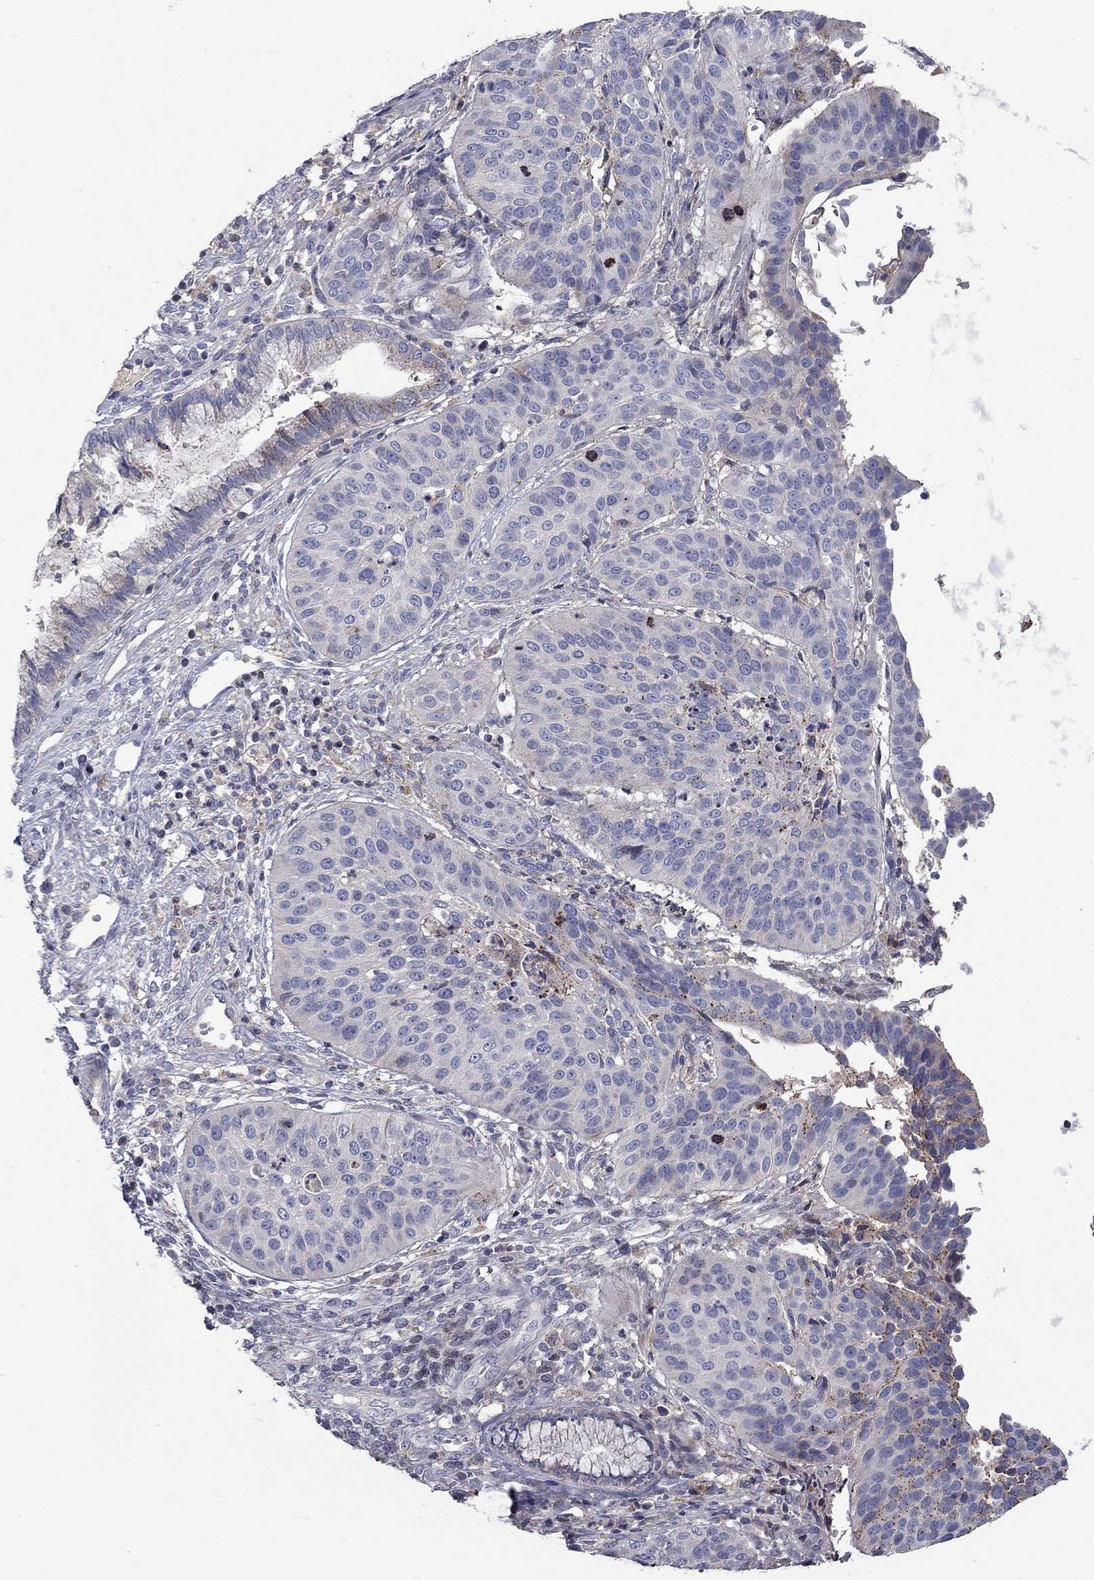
{"staining": {"intensity": "strong", "quantity": "25%-75%", "location": "cytoplasmic/membranous"}, "tissue": "cervical cancer", "cell_type": "Tumor cells", "image_type": "cancer", "snomed": [{"axis": "morphology", "description": "Normal tissue, NOS"}, {"axis": "morphology", "description": "Squamous cell carcinoma, NOS"}, {"axis": "topography", "description": "Cervix"}], "caption": "Immunohistochemical staining of squamous cell carcinoma (cervical) demonstrates high levels of strong cytoplasmic/membranous protein expression in approximately 25%-75% of tumor cells.", "gene": "ERN2", "patient": {"sex": "female", "age": 39}}